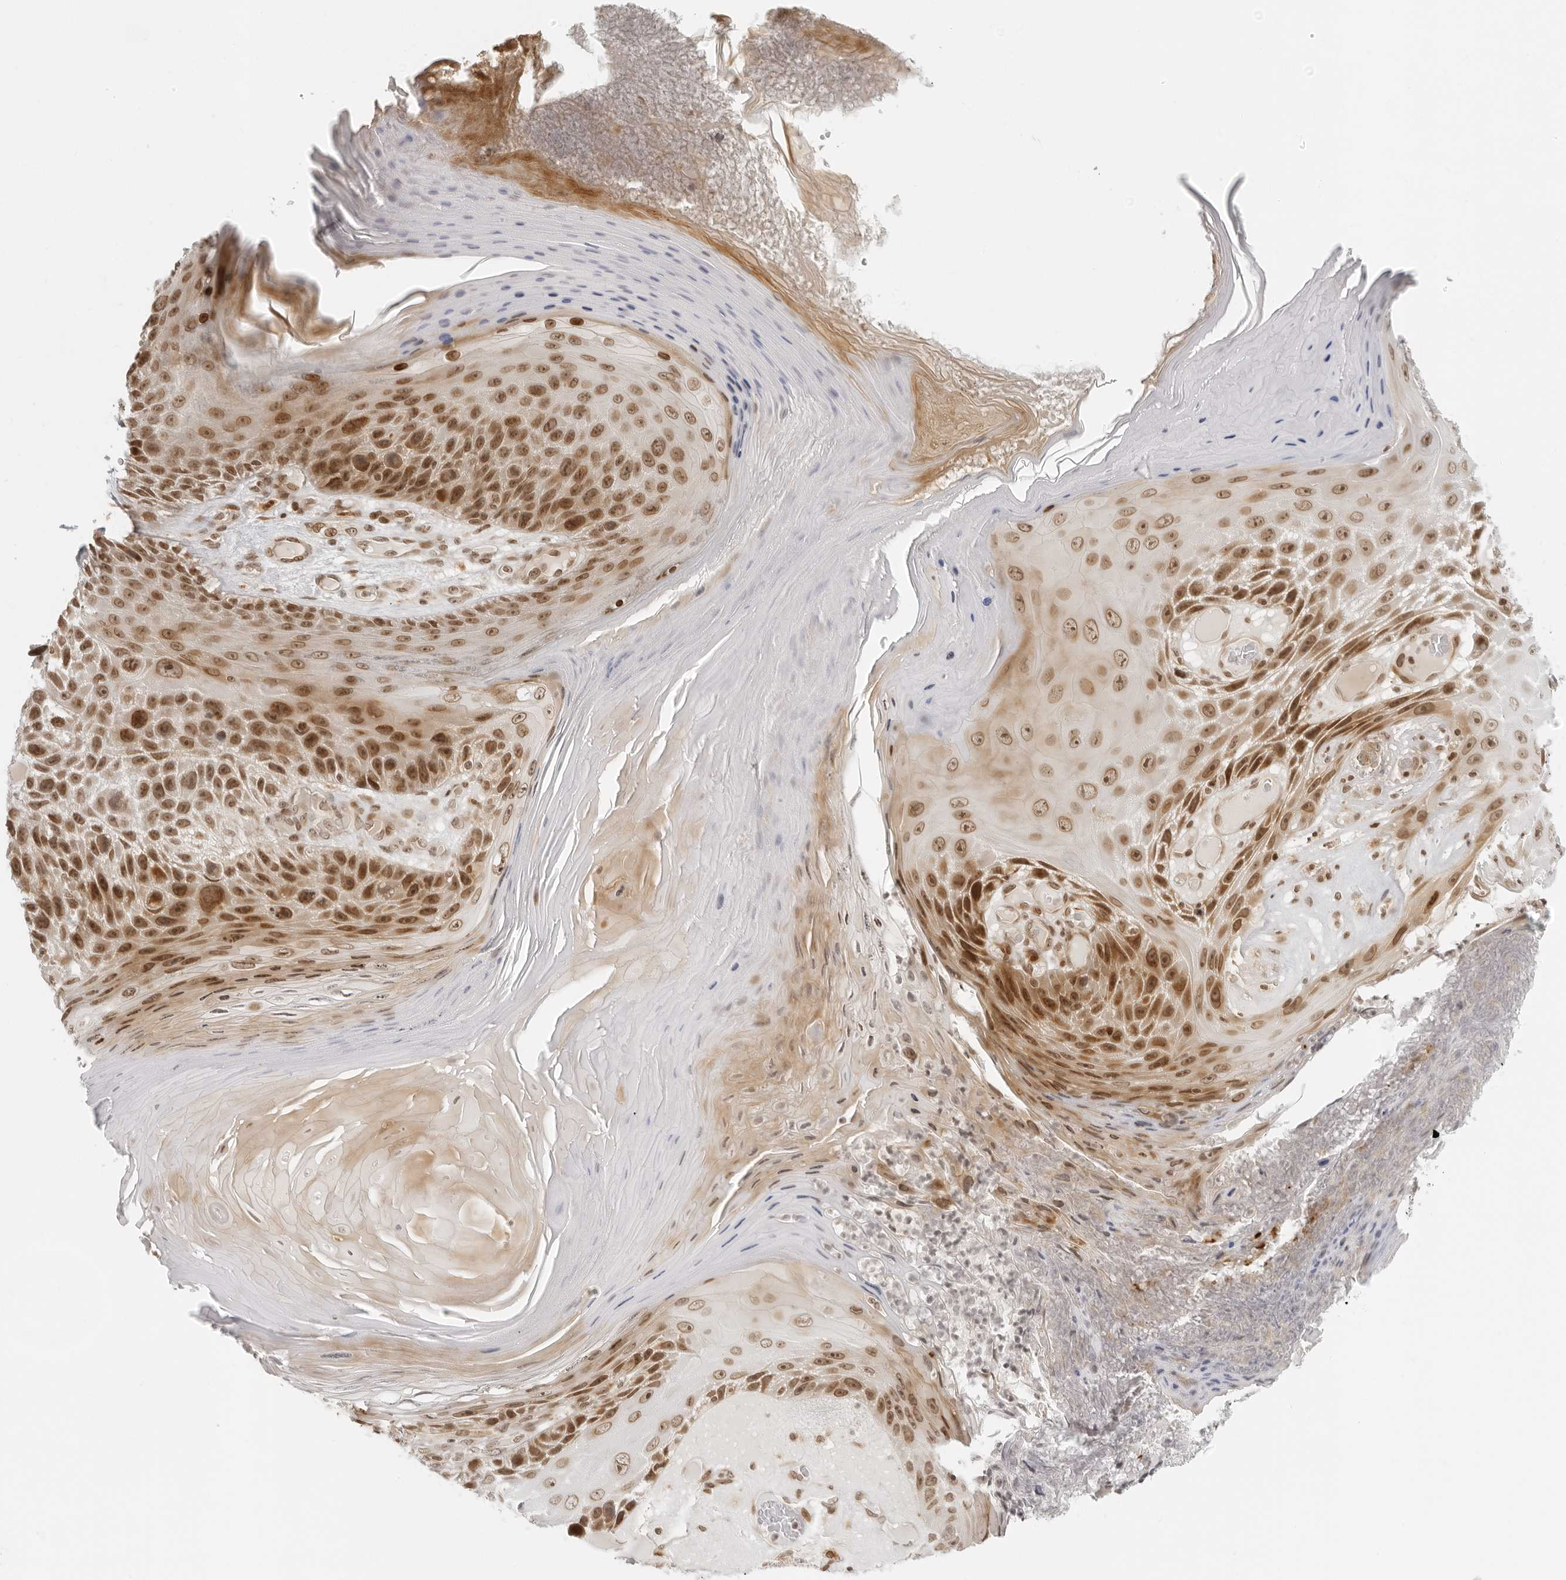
{"staining": {"intensity": "moderate", "quantity": ">75%", "location": "nuclear"}, "tissue": "skin cancer", "cell_type": "Tumor cells", "image_type": "cancer", "snomed": [{"axis": "morphology", "description": "Squamous cell carcinoma, NOS"}, {"axis": "topography", "description": "Skin"}], "caption": "Squamous cell carcinoma (skin) stained for a protein displays moderate nuclear positivity in tumor cells.", "gene": "ZNF407", "patient": {"sex": "female", "age": 88}}